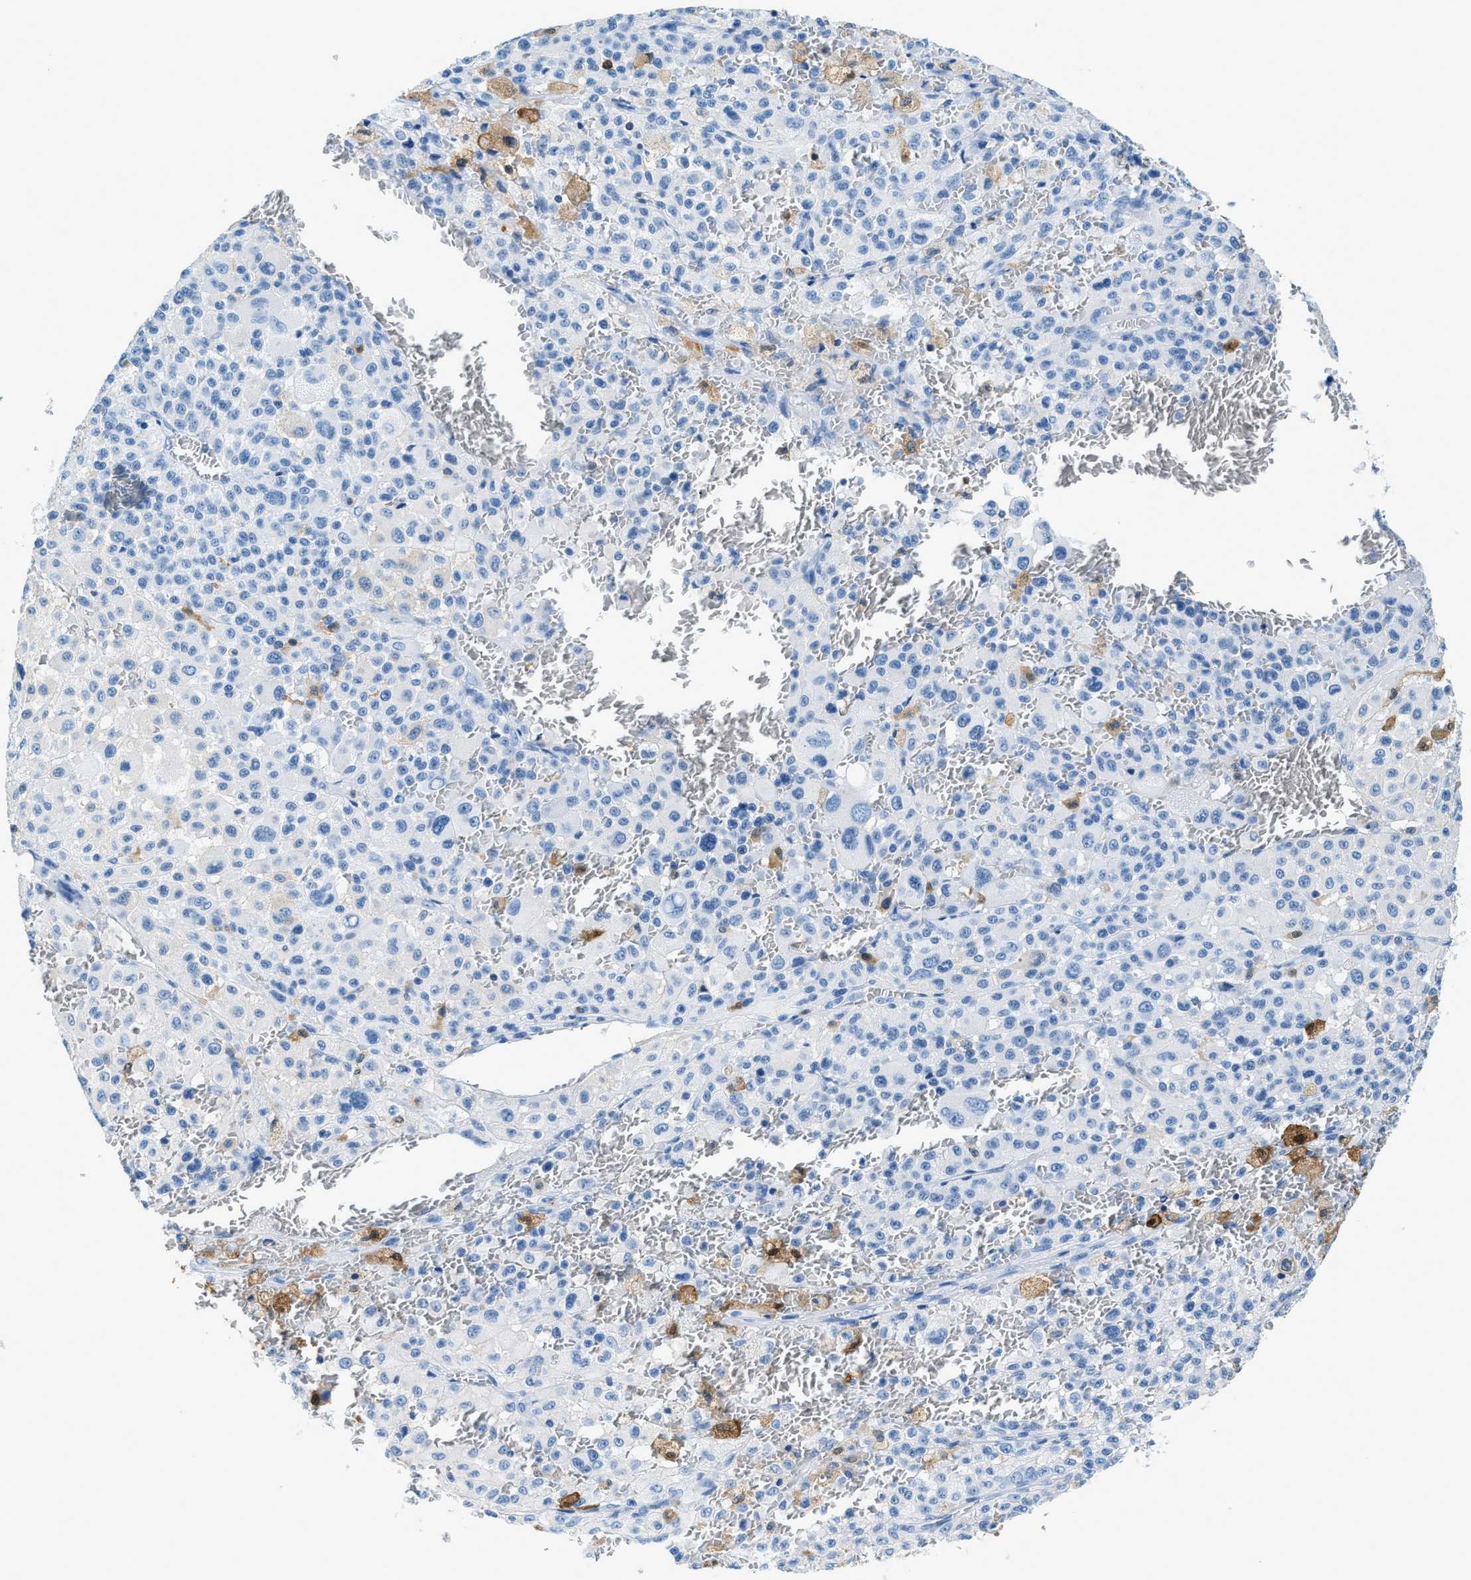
{"staining": {"intensity": "negative", "quantity": "none", "location": "none"}, "tissue": "melanoma", "cell_type": "Tumor cells", "image_type": "cancer", "snomed": [{"axis": "morphology", "description": "Malignant melanoma, Metastatic site"}, {"axis": "topography", "description": "Skin"}], "caption": "Micrograph shows no protein expression in tumor cells of melanoma tissue.", "gene": "CAPG", "patient": {"sex": "female", "age": 74}}